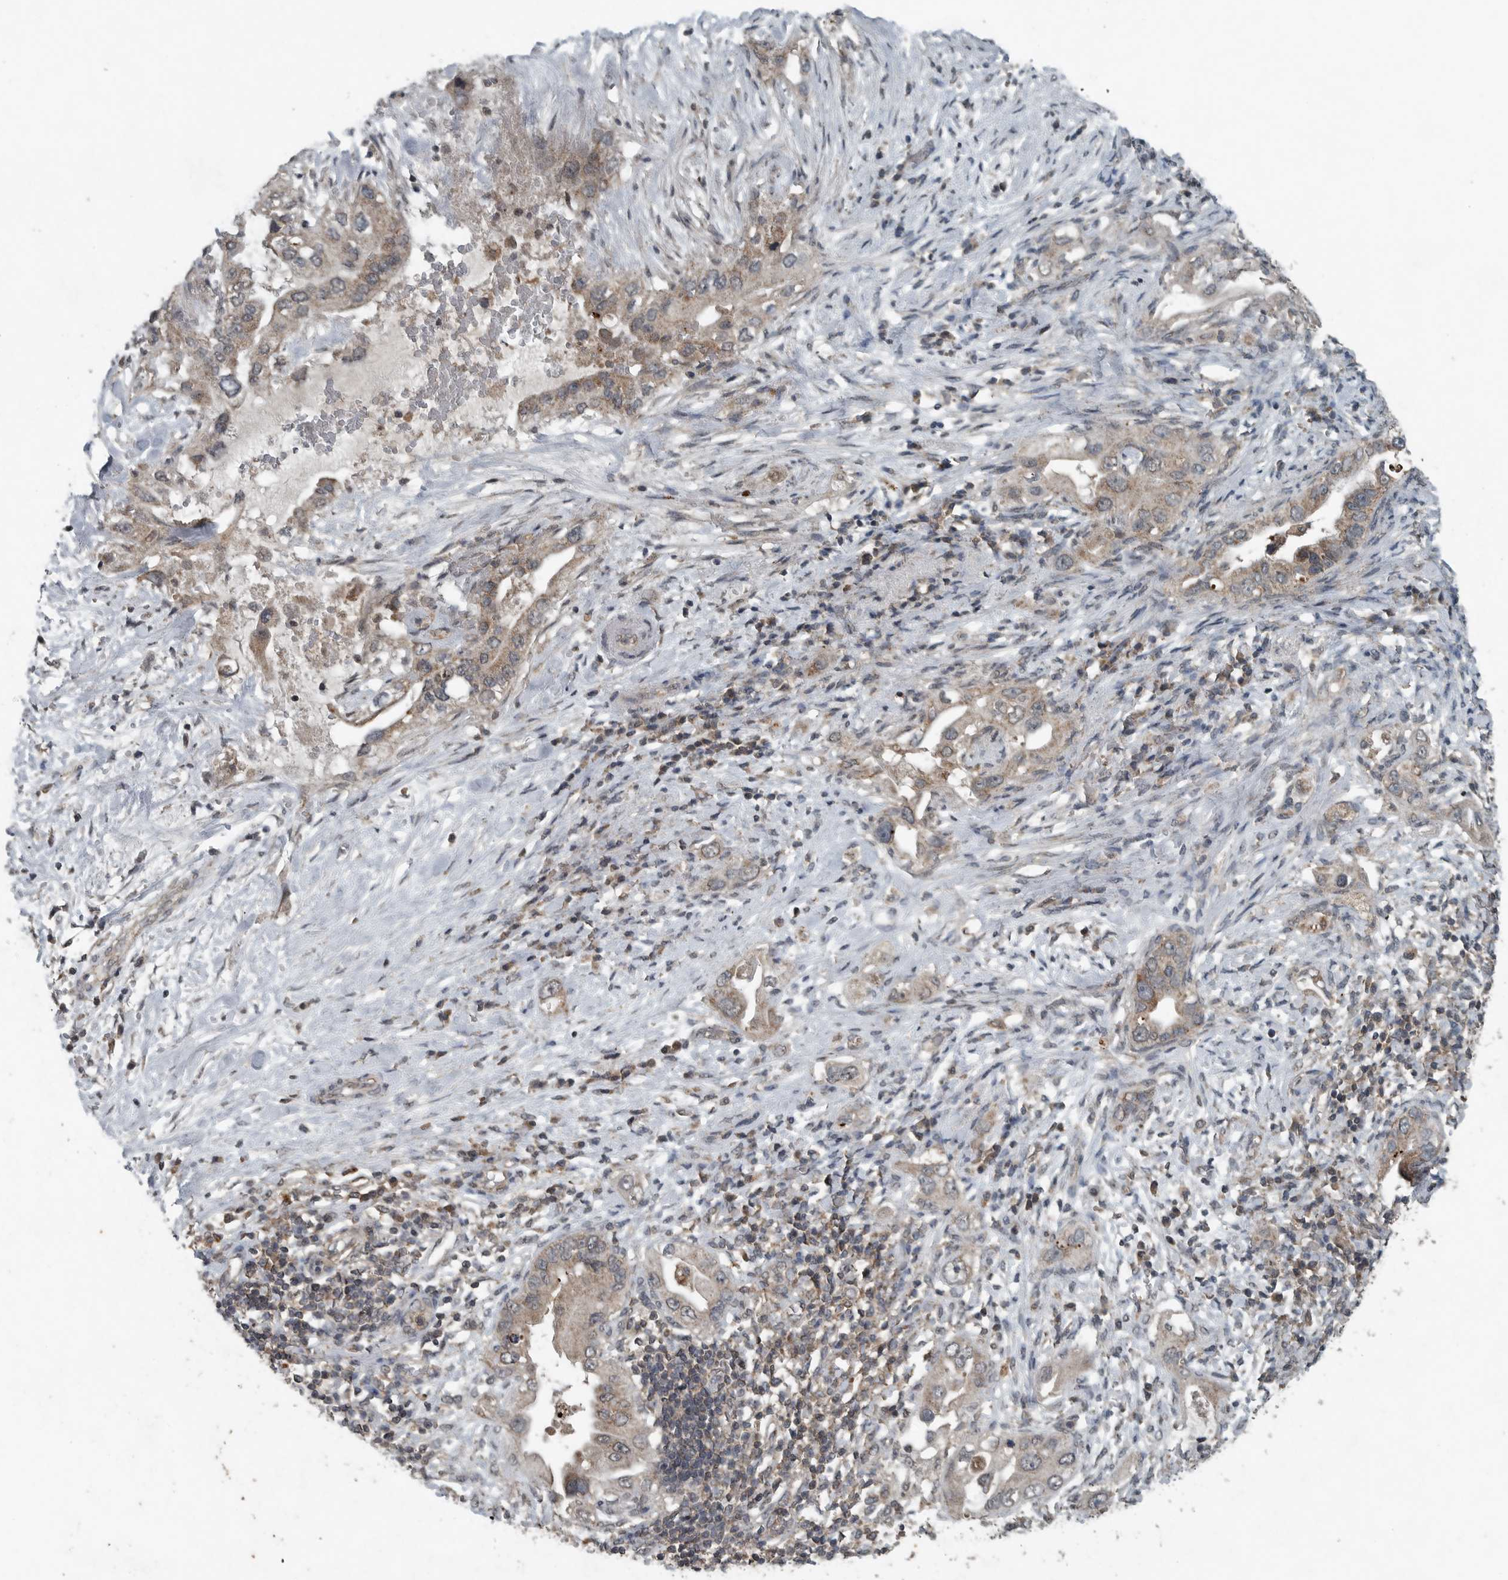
{"staining": {"intensity": "weak", "quantity": "25%-75%", "location": "cytoplasmic/membranous"}, "tissue": "pancreatic cancer", "cell_type": "Tumor cells", "image_type": "cancer", "snomed": [{"axis": "morphology", "description": "Inflammation, NOS"}, {"axis": "morphology", "description": "Adenocarcinoma, NOS"}, {"axis": "topography", "description": "Pancreas"}], "caption": "Brown immunohistochemical staining in pancreatic cancer (adenocarcinoma) exhibits weak cytoplasmic/membranous positivity in about 25%-75% of tumor cells.", "gene": "IL6ST", "patient": {"sex": "female", "age": 56}}